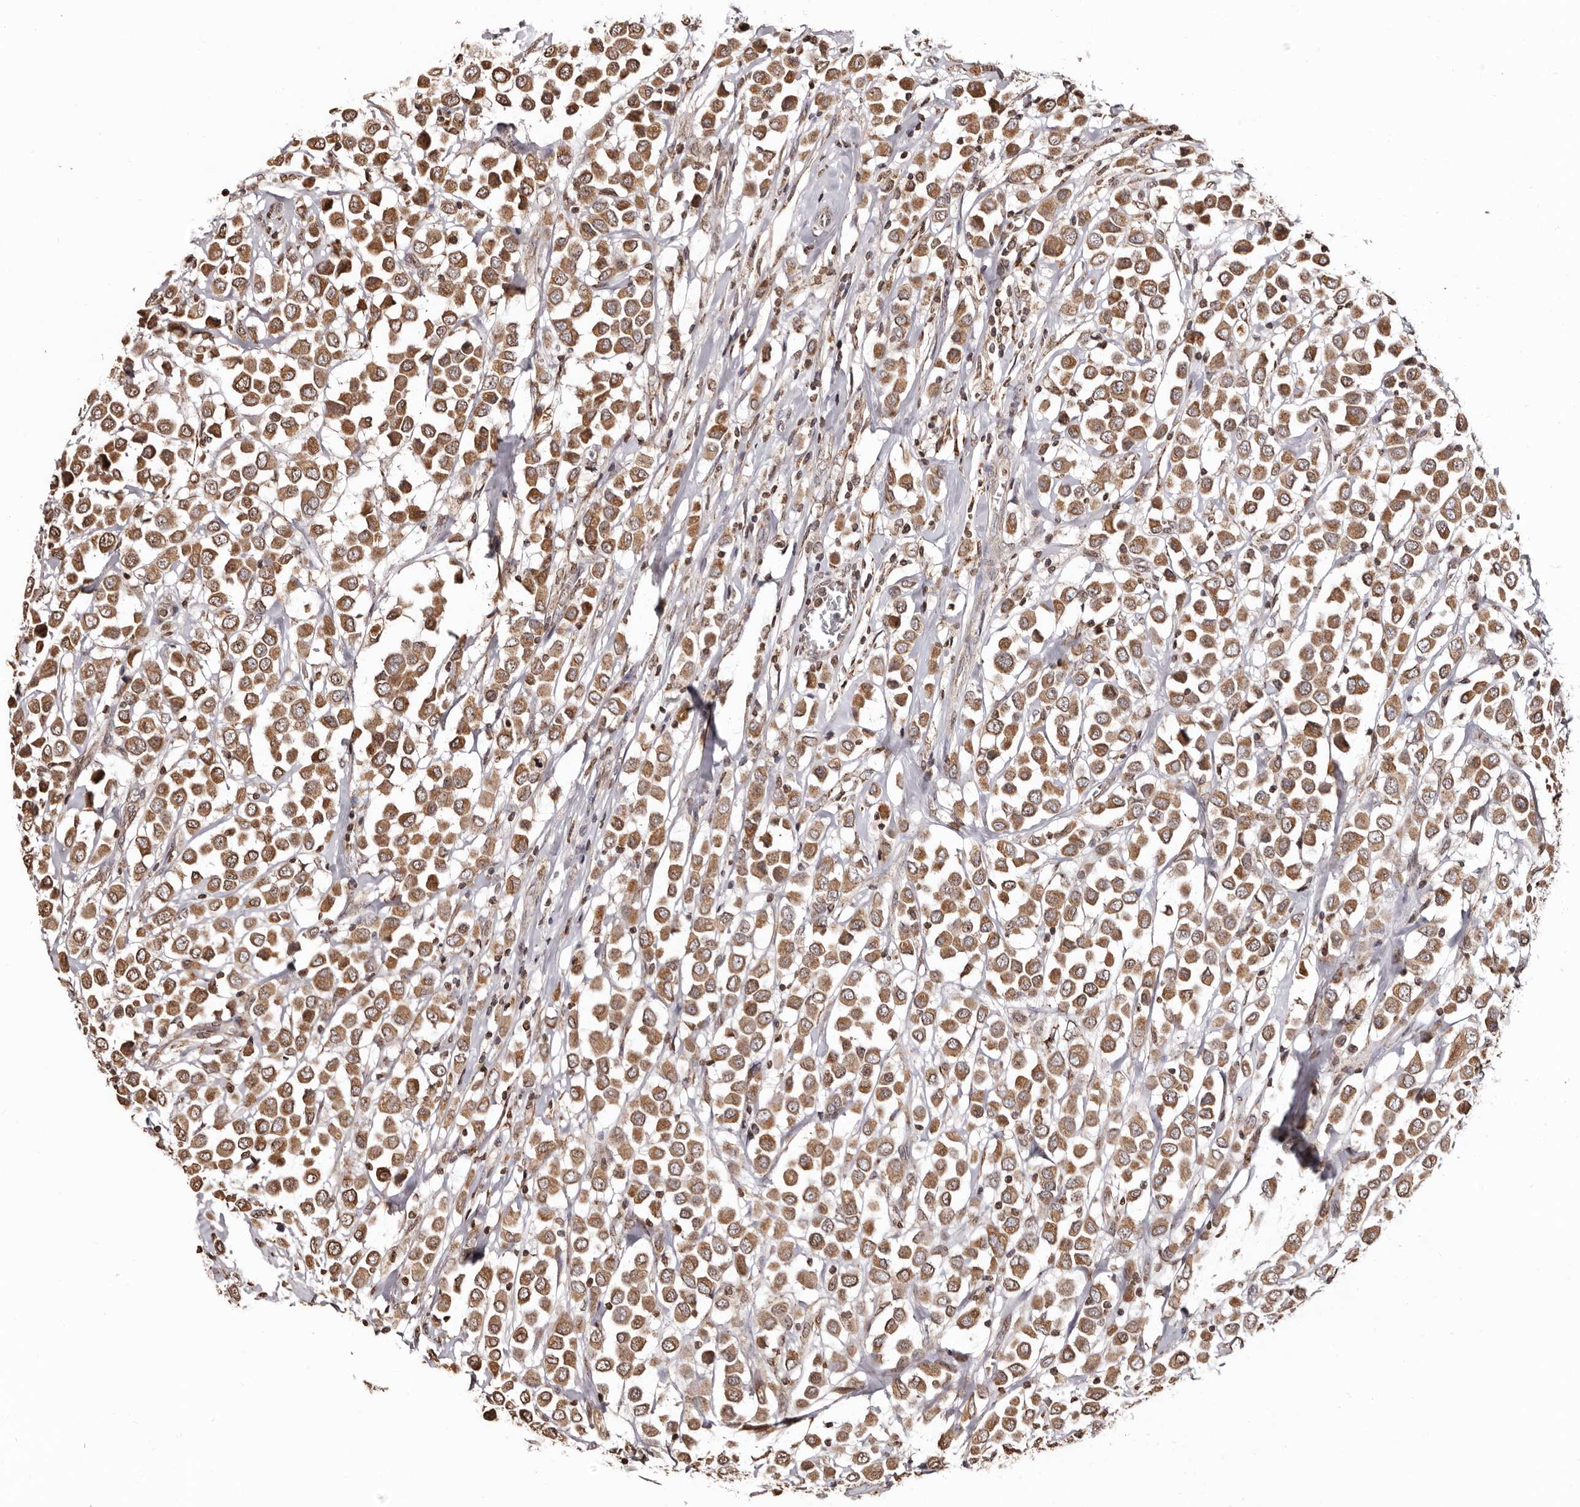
{"staining": {"intensity": "moderate", "quantity": ">75%", "location": "cytoplasmic/membranous"}, "tissue": "breast cancer", "cell_type": "Tumor cells", "image_type": "cancer", "snomed": [{"axis": "morphology", "description": "Duct carcinoma"}, {"axis": "topography", "description": "Breast"}], "caption": "The photomicrograph exhibits staining of breast cancer (infiltrating ductal carcinoma), revealing moderate cytoplasmic/membranous protein positivity (brown color) within tumor cells.", "gene": "CCDC190", "patient": {"sex": "female", "age": 61}}